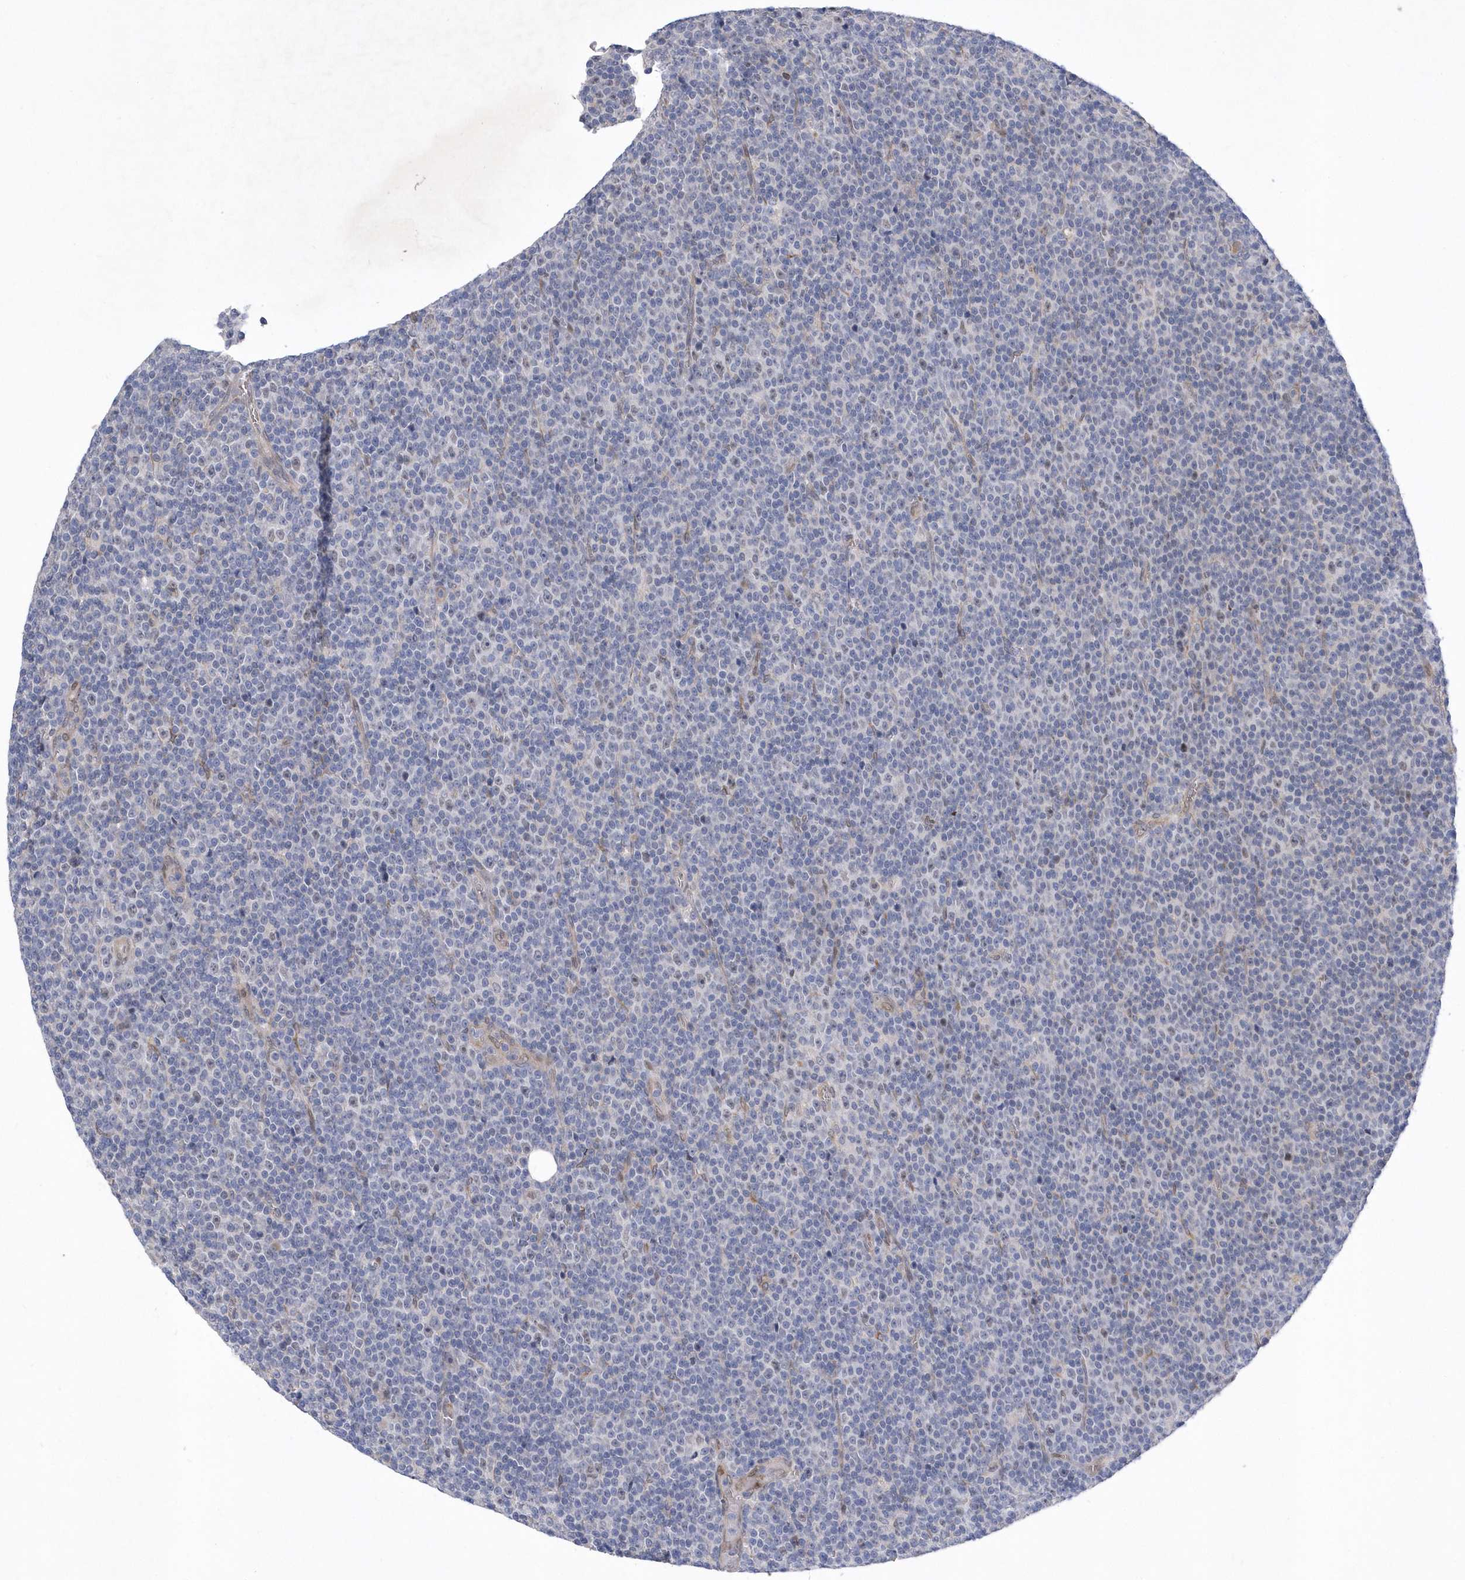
{"staining": {"intensity": "negative", "quantity": "none", "location": "none"}, "tissue": "lymphoma", "cell_type": "Tumor cells", "image_type": "cancer", "snomed": [{"axis": "morphology", "description": "Malignant lymphoma, non-Hodgkin's type, Low grade"}, {"axis": "topography", "description": "Lymph node"}], "caption": "High power microscopy image of an immunohistochemistry (IHC) micrograph of lymphoma, revealing no significant staining in tumor cells. (Immunohistochemistry (ihc), brightfield microscopy, high magnification).", "gene": "ZNF875", "patient": {"sex": "female", "age": 67}}